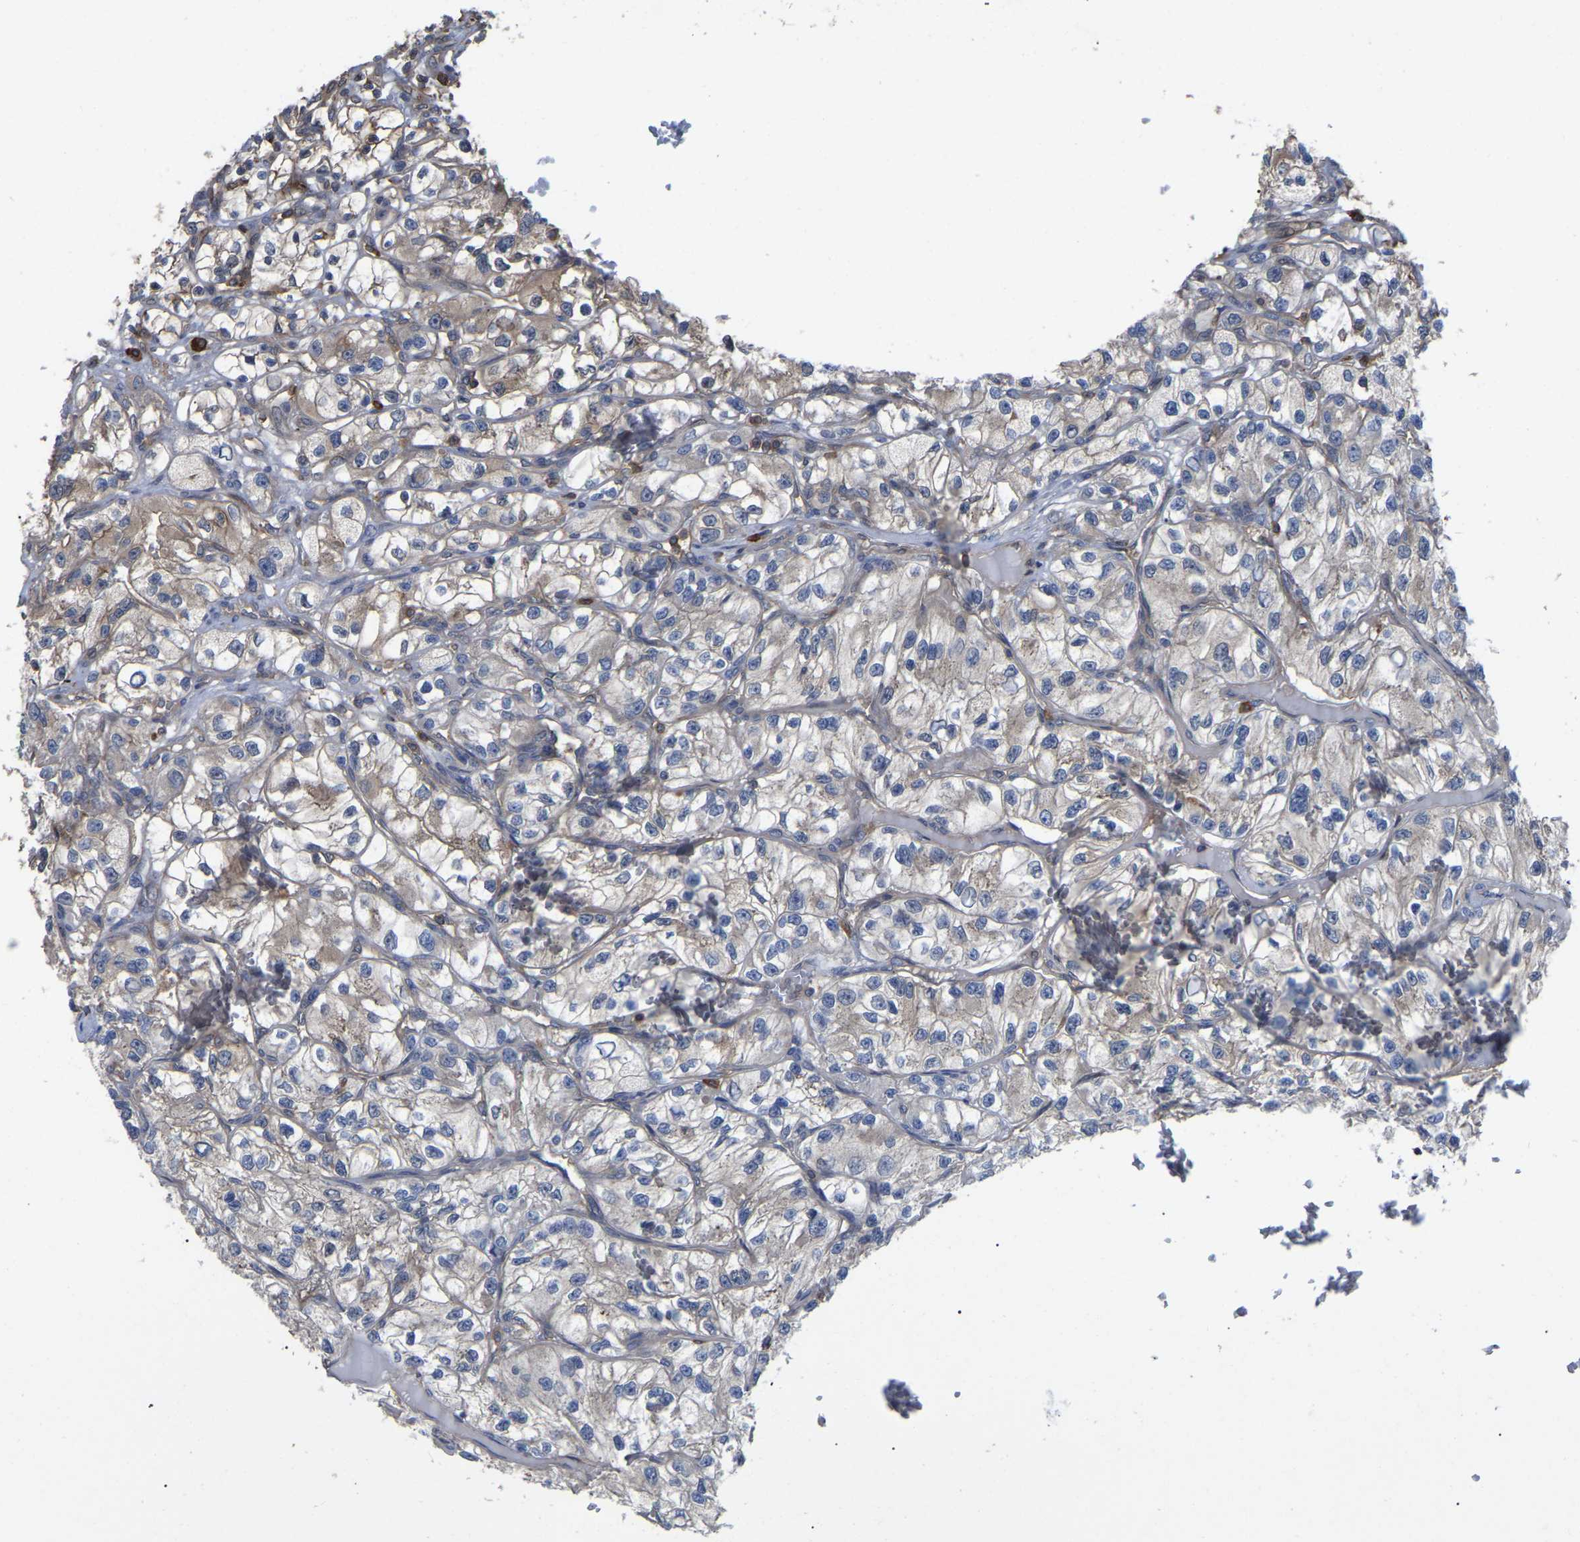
{"staining": {"intensity": "weak", "quantity": "25%-75%", "location": "cytoplasmic/membranous"}, "tissue": "renal cancer", "cell_type": "Tumor cells", "image_type": "cancer", "snomed": [{"axis": "morphology", "description": "Adenocarcinoma, NOS"}, {"axis": "topography", "description": "Kidney"}], "caption": "A histopathology image showing weak cytoplasmic/membranous positivity in approximately 25%-75% of tumor cells in adenocarcinoma (renal), as visualized by brown immunohistochemical staining.", "gene": "CIT", "patient": {"sex": "female", "age": 57}}